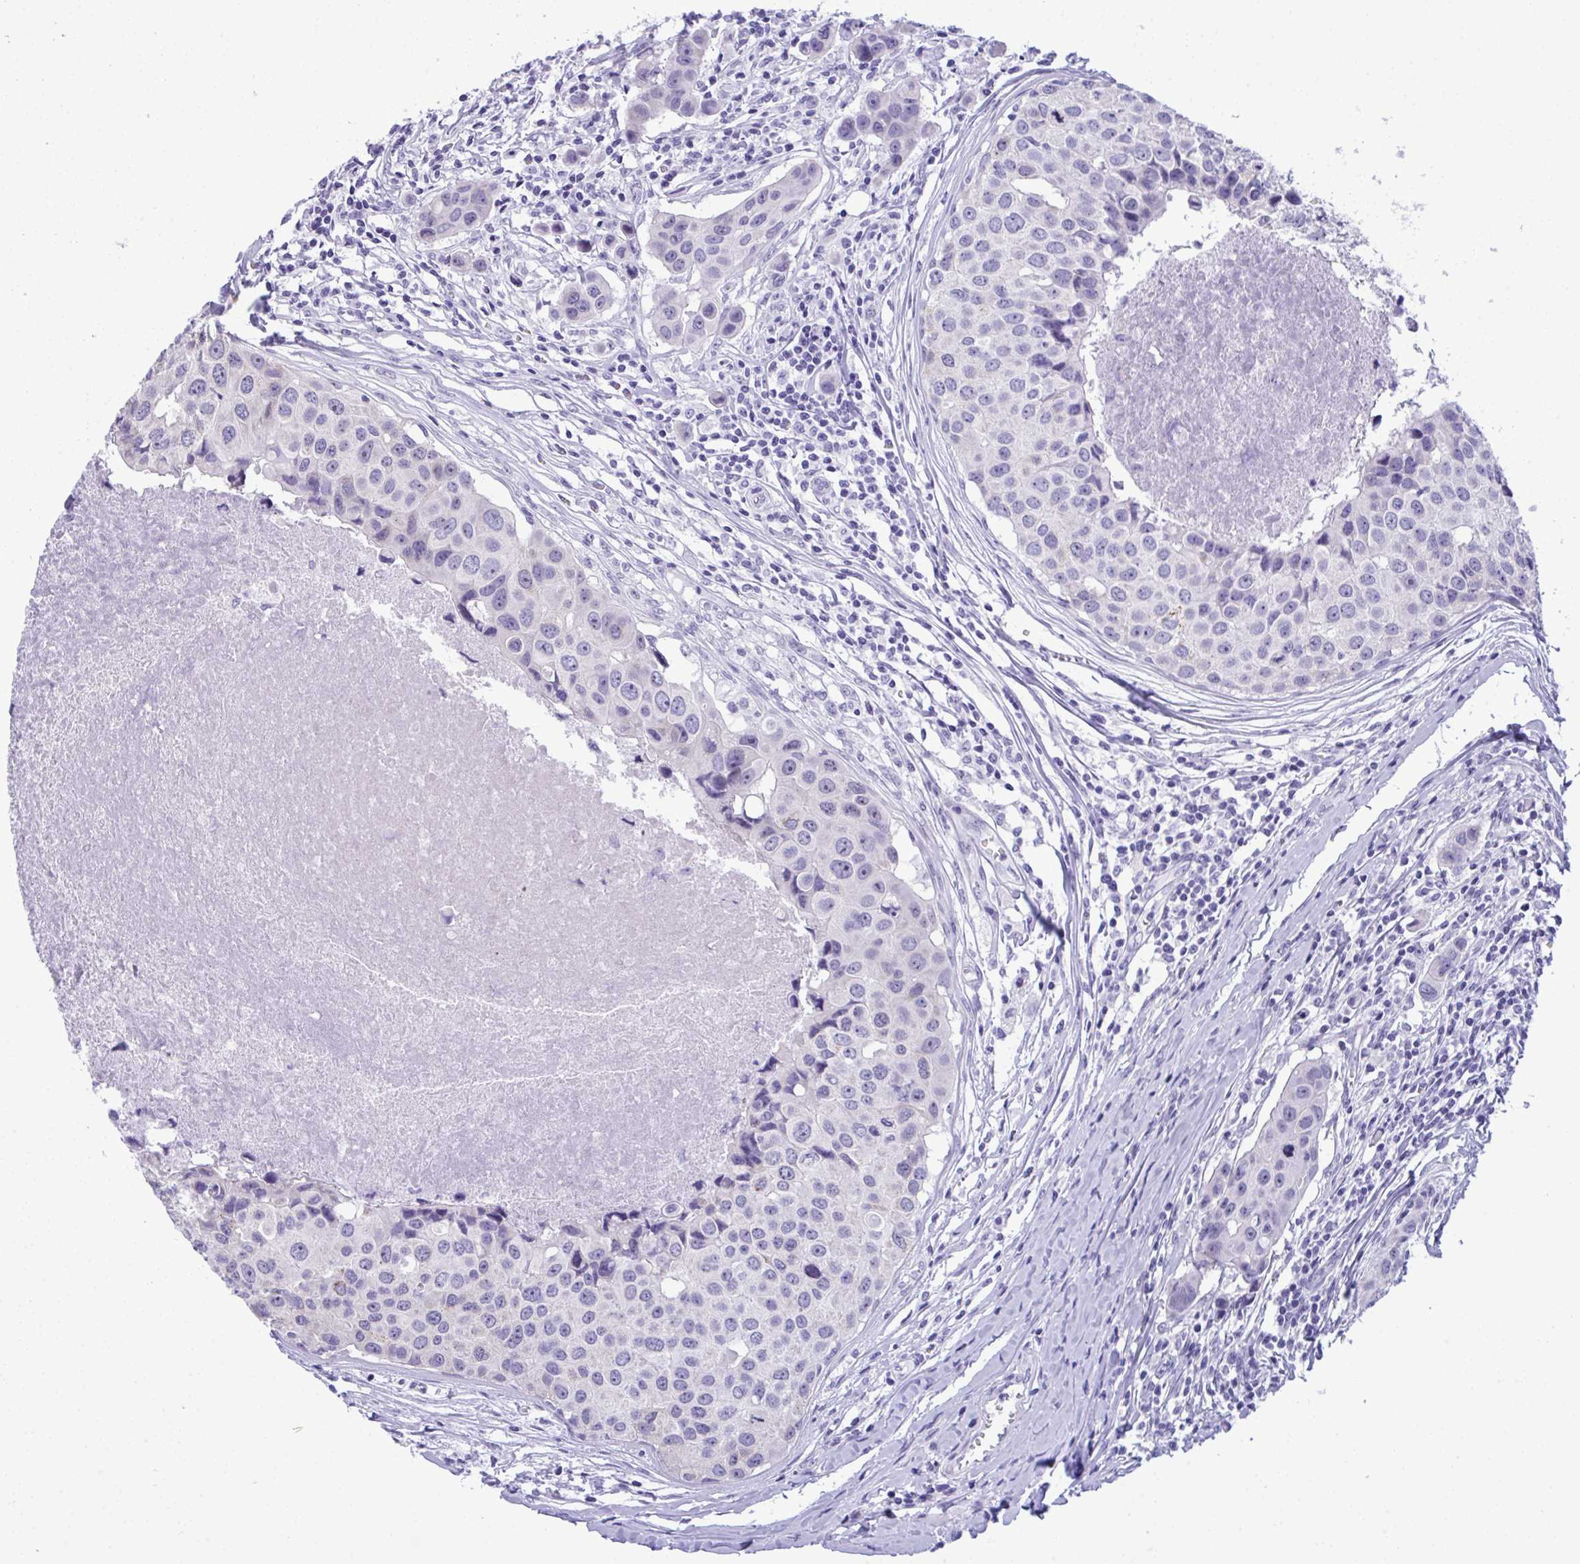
{"staining": {"intensity": "negative", "quantity": "none", "location": "none"}, "tissue": "breast cancer", "cell_type": "Tumor cells", "image_type": "cancer", "snomed": [{"axis": "morphology", "description": "Duct carcinoma"}, {"axis": "topography", "description": "Breast"}], "caption": "This is an IHC photomicrograph of breast cancer. There is no staining in tumor cells.", "gene": "YBX2", "patient": {"sex": "female", "age": 24}}